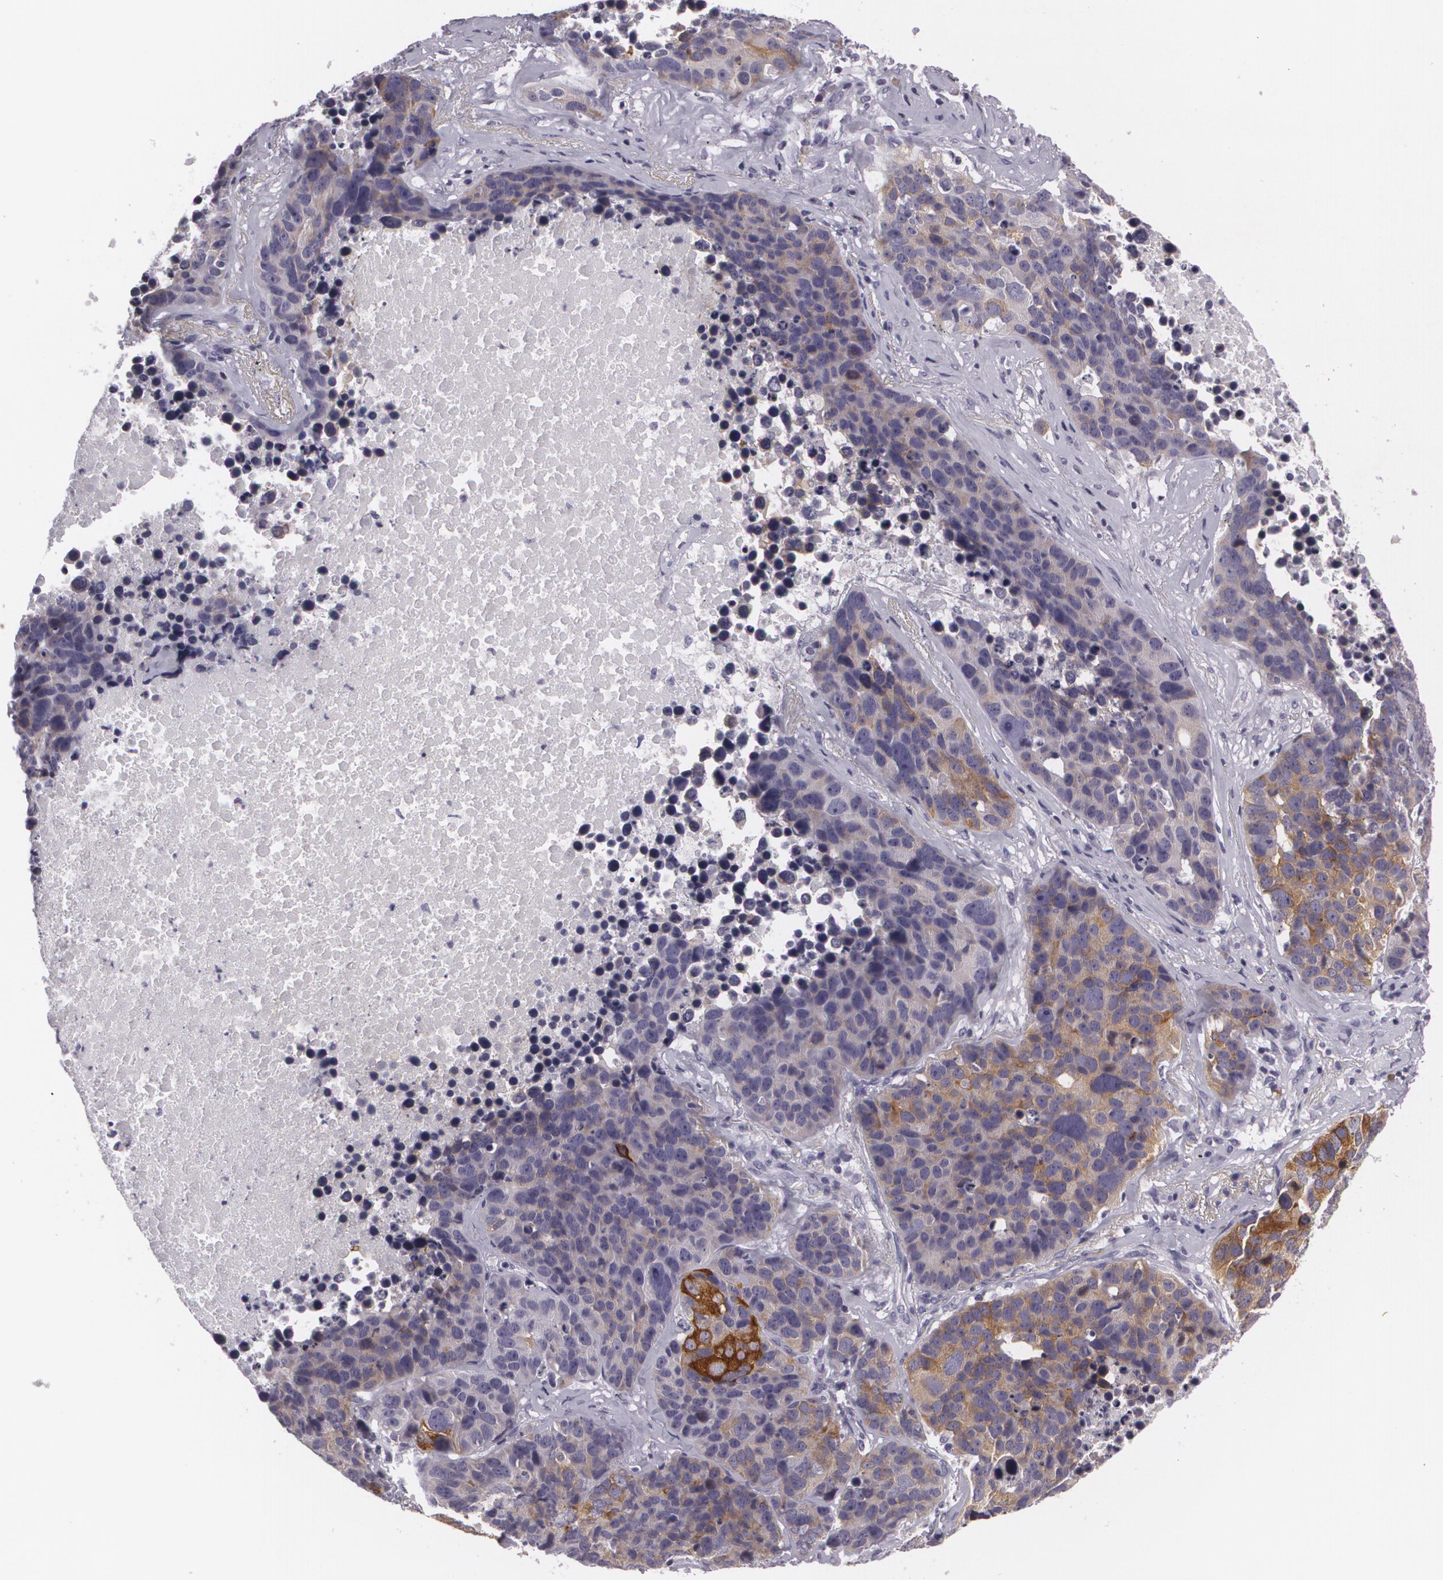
{"staining": {"intensity": "moderate", "quantity": "<25%", "location": "cytoplasmic/membranous"}, "tissue": "lung cancer", "cell_type": "Tumor cells", "image_type": "cancer", "snomed": [{"axis": "morphology", "description": "Carcinoid, malignant, NOS"}, {"axis": "topography", "description": "Lung"}], "caption": "Protein expression analysis of lung malignant carcinoid exhibits moderate cytoplasmic/membranous expression in approximately <25% of tumor cells. The staining was performed using DAB, with brown indicating positive protein expression. Nuclei are stained blue with hematoxylin.", "gene": "MAP2", "patient": {"sex": "male", "age": 60}}